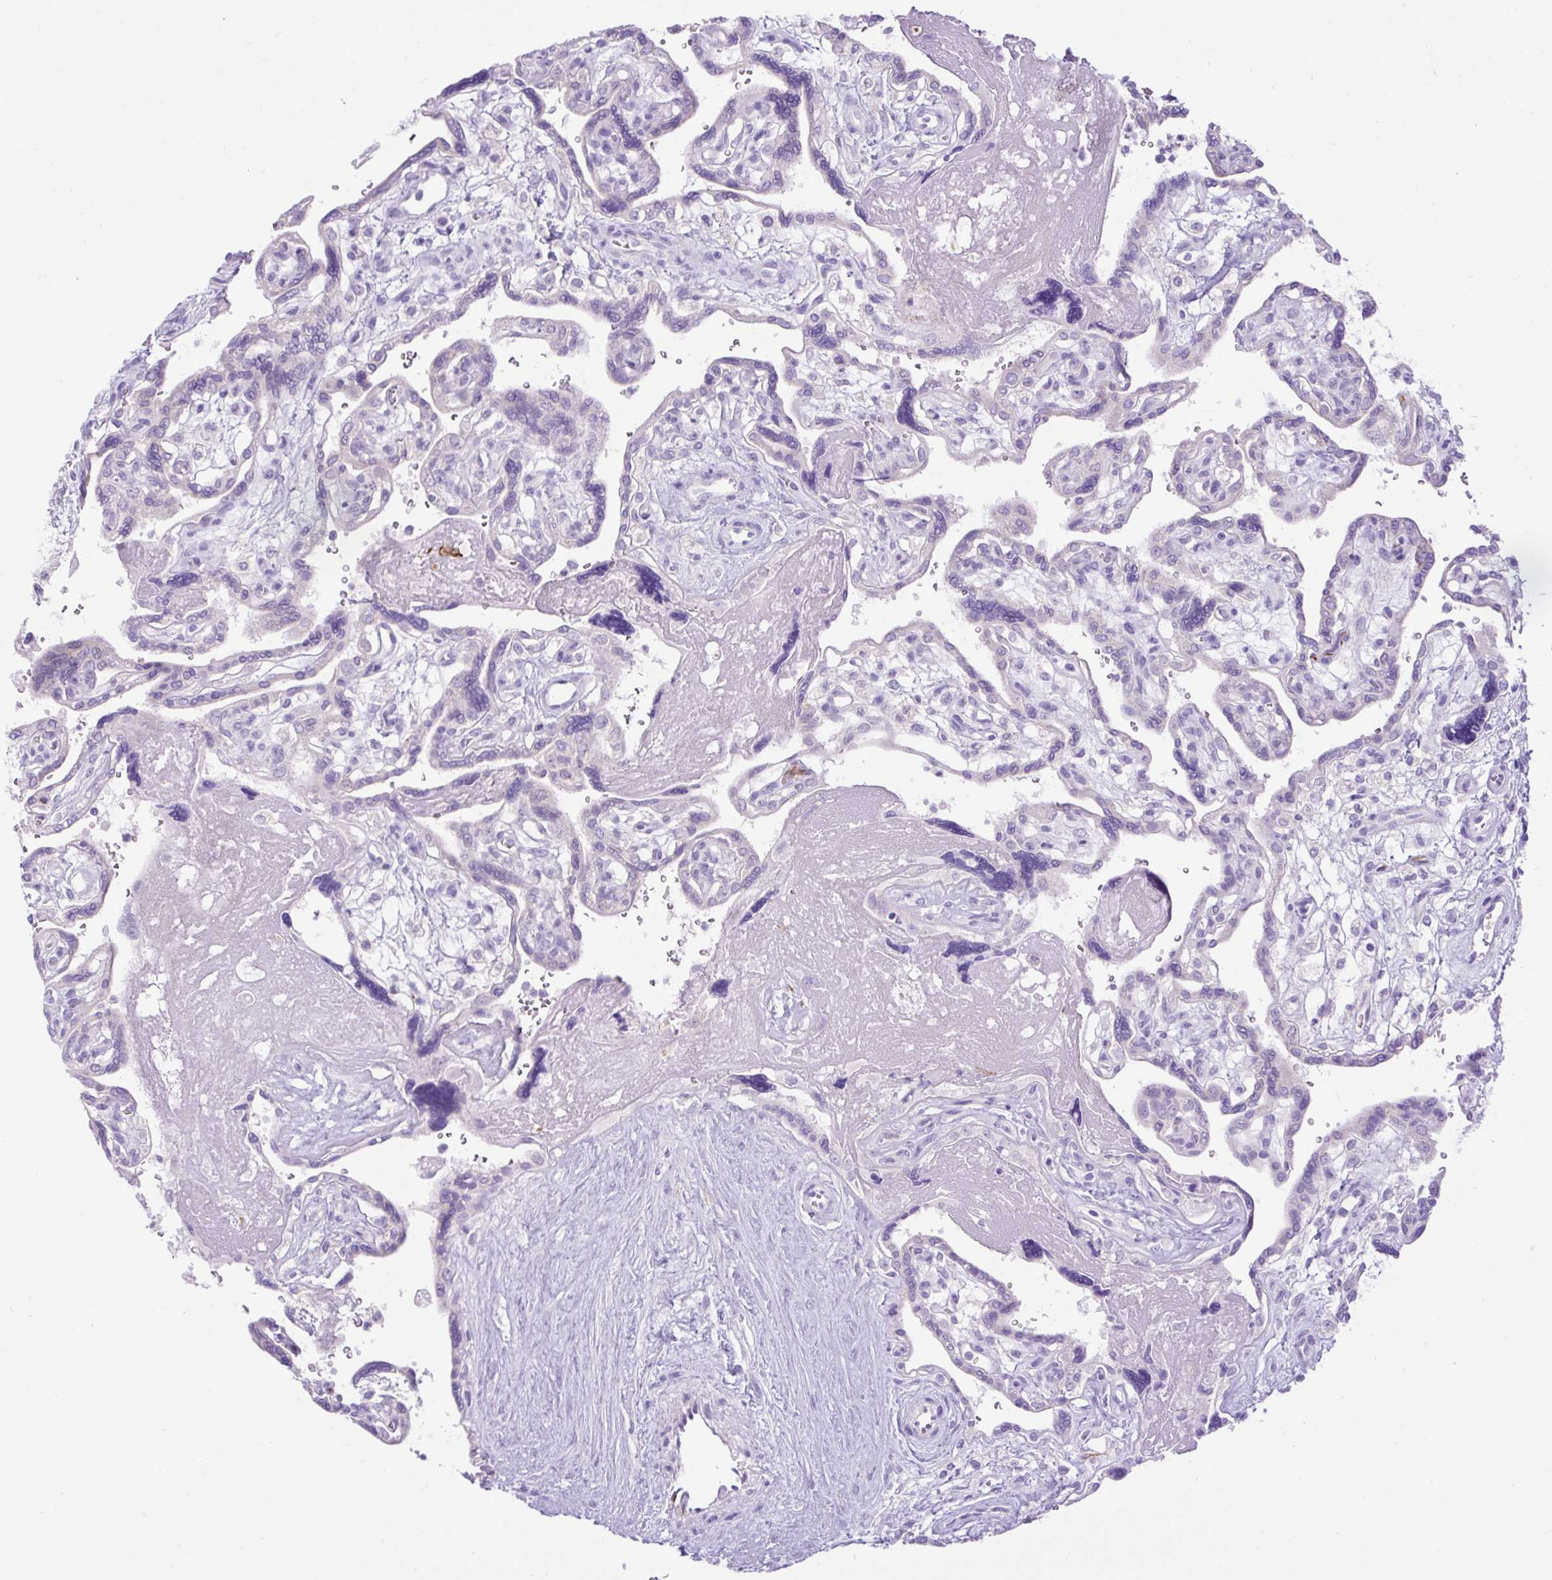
{"staining": {"intensity": "negative", "quantity": "none", "location": "none"}, "tissue": "placenta", "cell_type": "Decidual cells", "image_type": "normal", "snomed": [{"axis": "morphology", "description": "Normal tissue, NOS"}, {"axis": "topography", "description": "Placenta"}], "caption": "This is an IHC histopathology image of benign human placenta. There is no positivity in decidual cells.", "gene": "SPTBN5", "patient": {"sex": "female", "age": 39}}